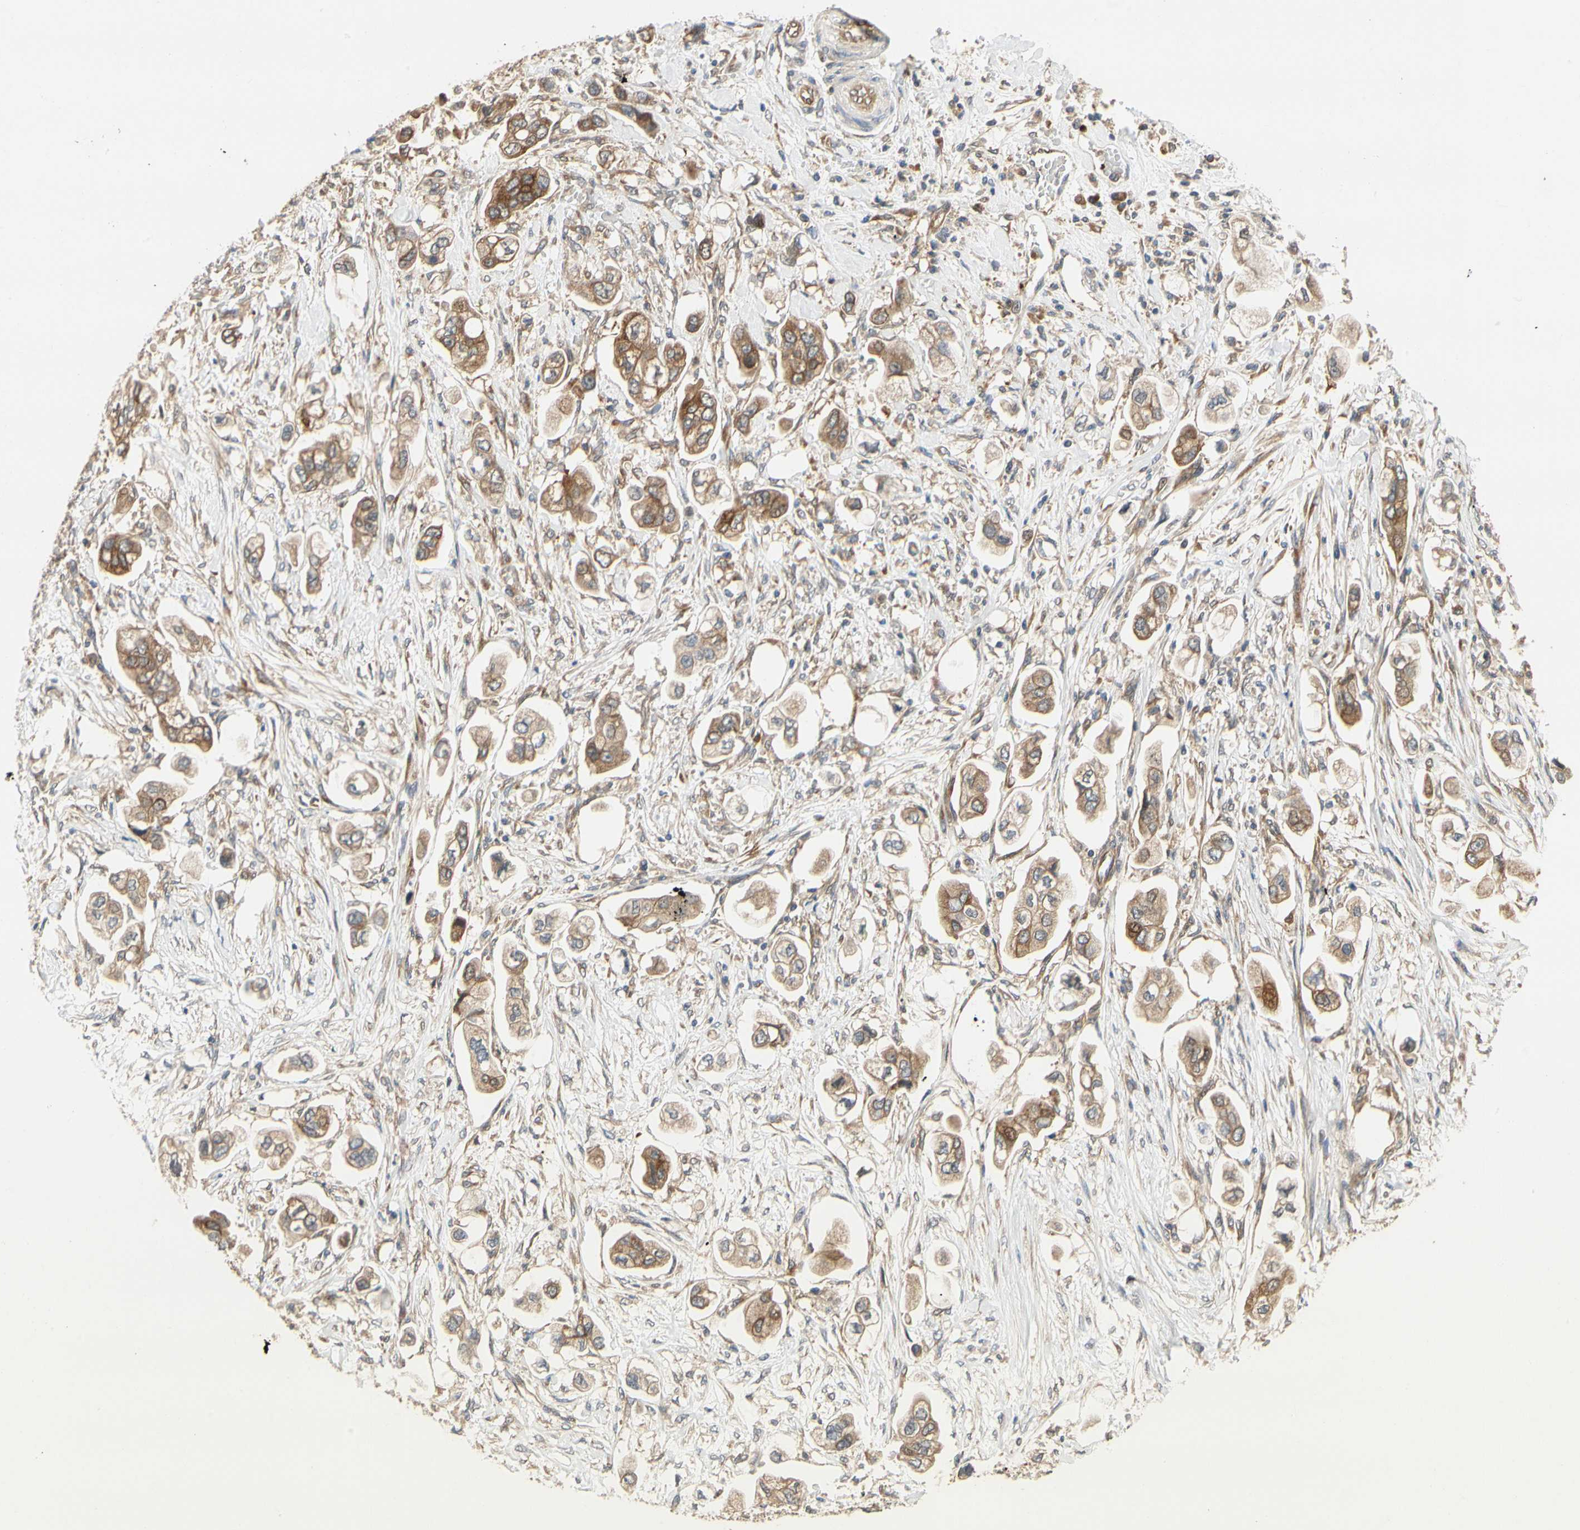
{"staining": {"intensity": "moderate", "quantity": ">75%", "location": "cytoplasmic/membranous"}, "tissue": "stomach cancer", "cell_type": "Tumor cells", "image_type": "cancer", "snomed": [{"axis": "morphology", "description": "Adenocarcinoma, NOS"}, {"axis": "topography", "description": "Stomach"}], "caption": "Stomach adenocarcinoma tissue displays moderate cytoplasmic/membranous positivity in about >75% of tumor cells", "gene": "TDRP", "patient": {"sex": "male", "age": 62}}